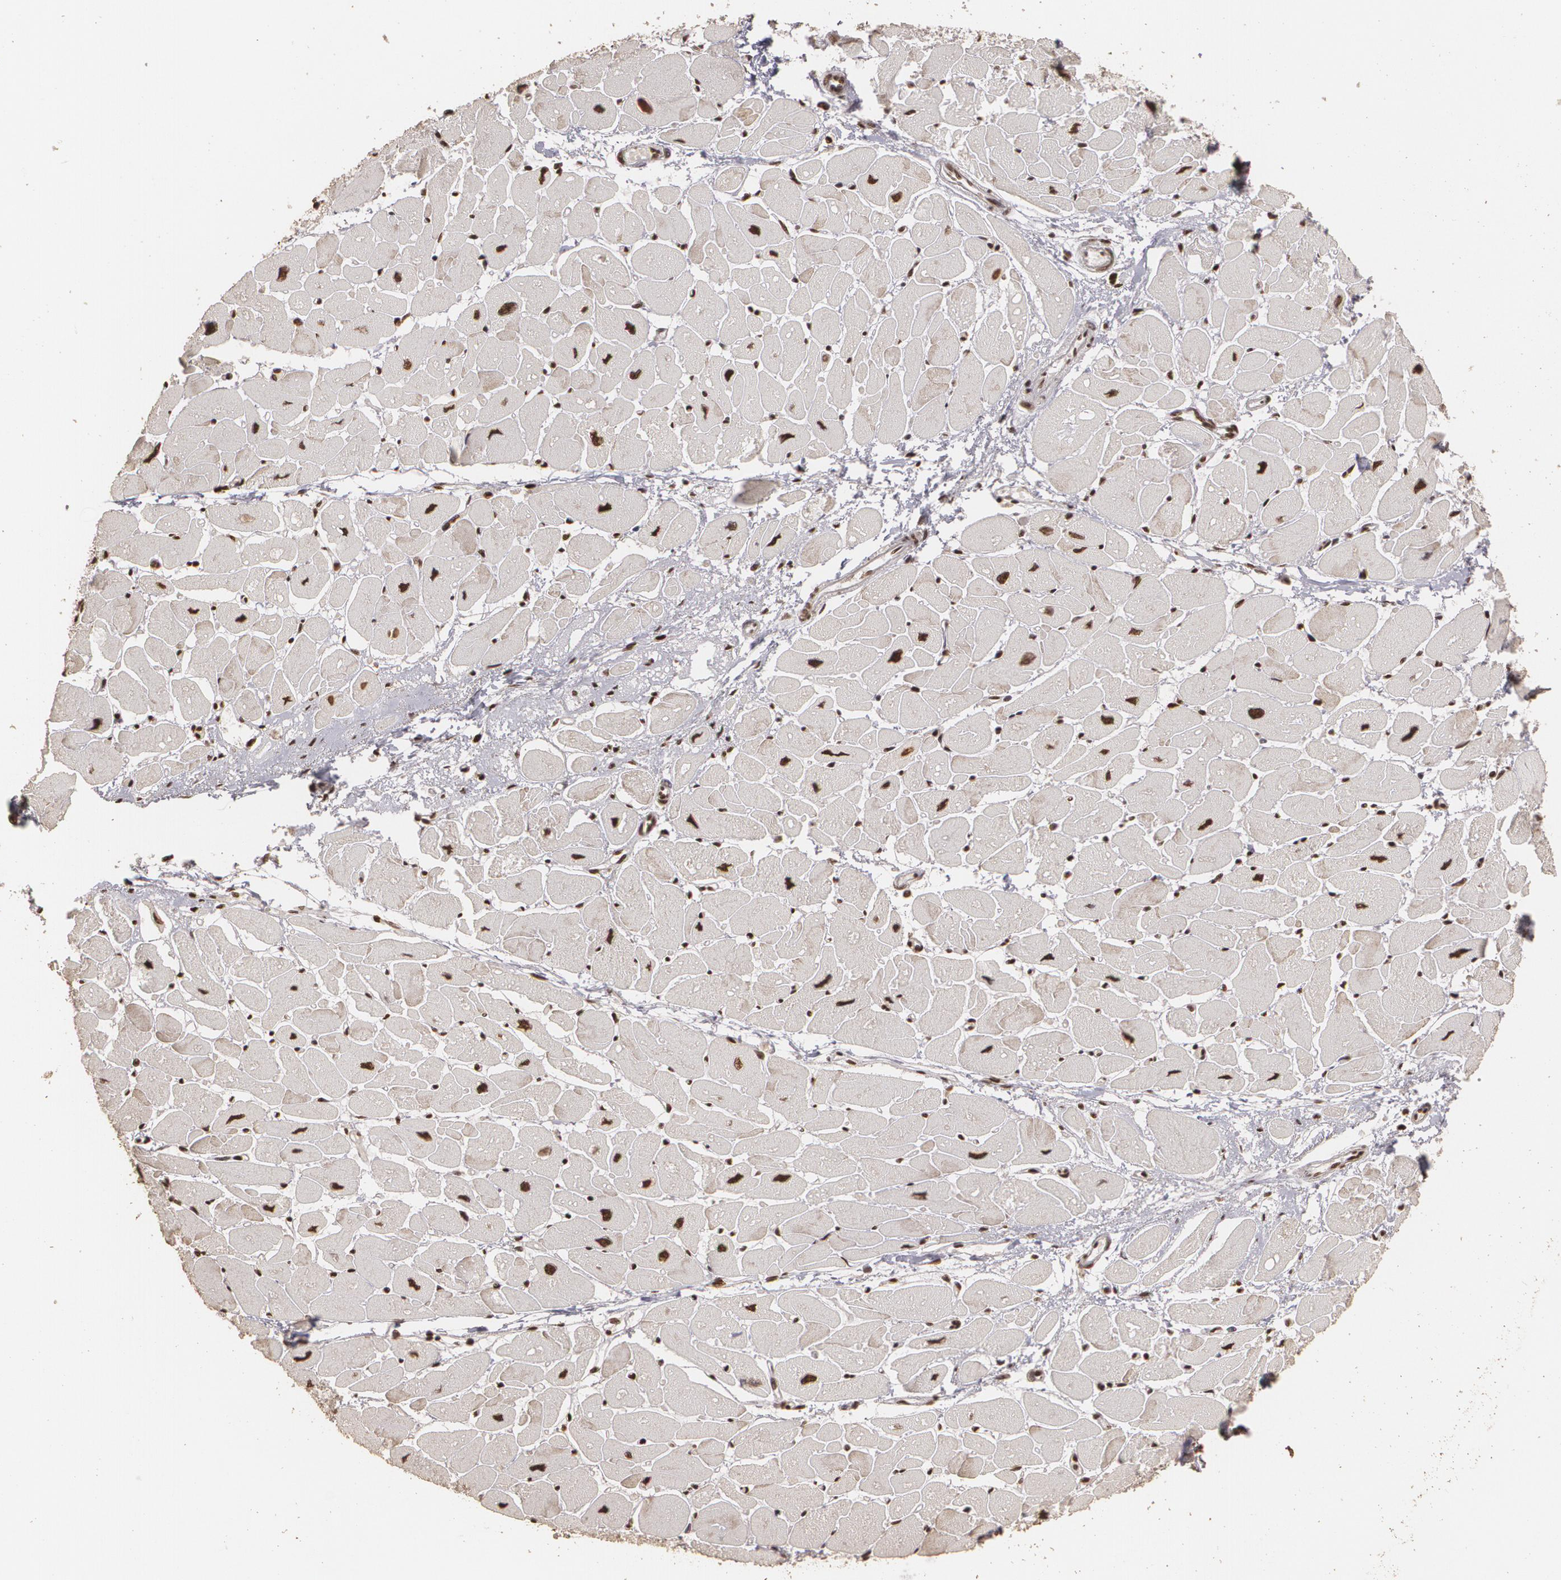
{"staining": {"intensity": "strong", "quantity": ">75%", "location": "nuclear"}, "tissue": "heart muscle", "cell_type": "Cardiomyocytes", "image_type": "normal", "snomed": [{"axis": "morphology", "description": "Normal tissue, NOS"}, {"axis": "topography", "description": "Heart"}], "caption": "Immunohistochemistry (DAB (3,3'-diaminobenzidine)) staining of normal human heart muscle demonstrates strong nuclear protein positivity in approximately >75% of cardiomyocytes. The staining was performed using DAB (3,3'-diaminobenzidine), with brown indicating positive protein expression. Nuclei are stained blue with hematoxylin.", "gene": "RCOR1", "patient": {"sex": "female", "age": 54}}